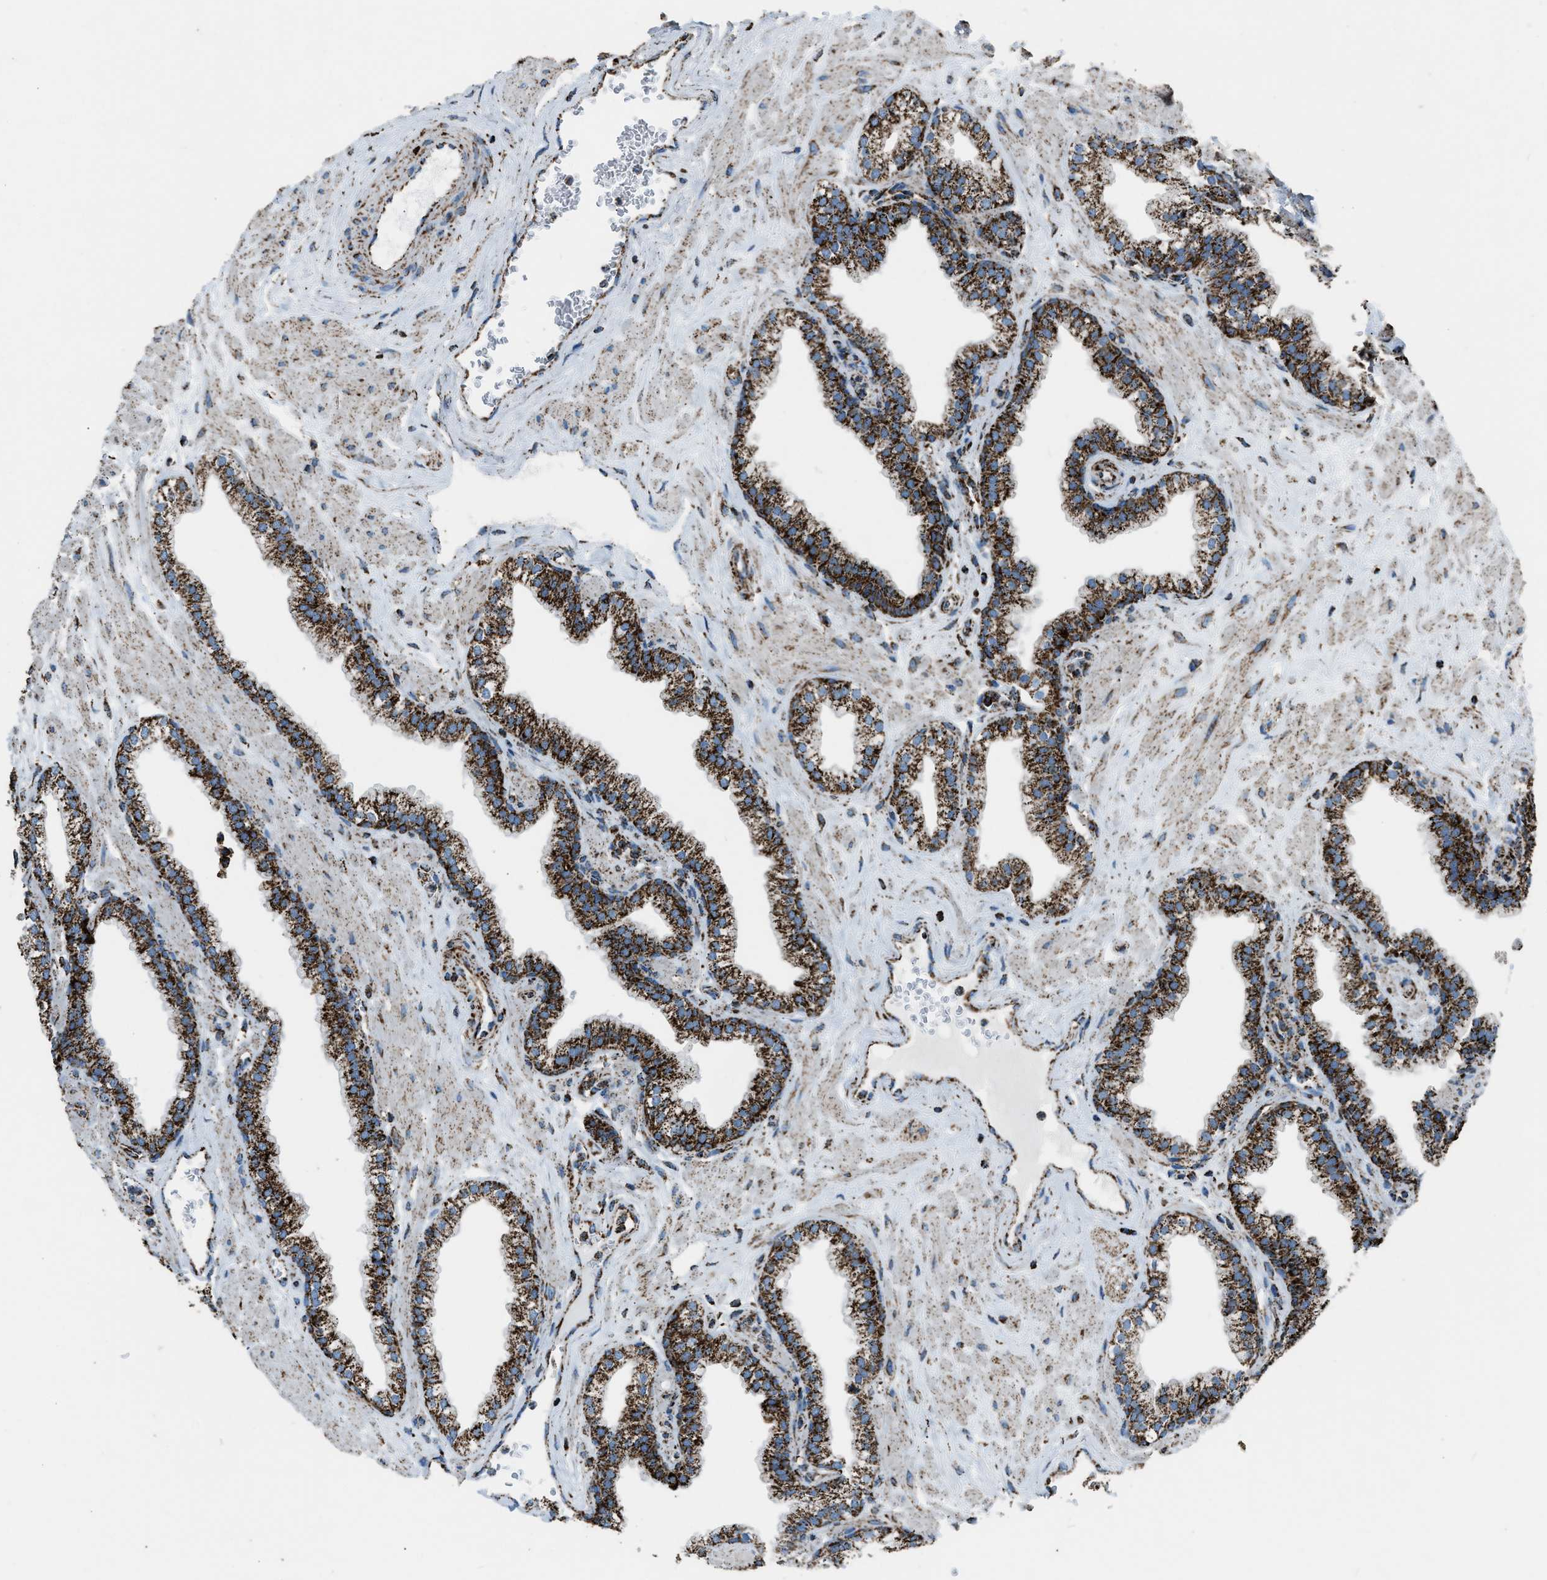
{"staining": {"intensity": "strong", "quantity": ">75%", "location": "cytoplasmic/membranous"}, "tissue": "prostate", "cell_type": "Glandular cells", "image_type": "normal", "snomed": [{"axis": "morphology", "description": "Normal tissue, NOS"}, {"axis": "morphology", "description": "Urothelial carcinoma, Low grade"}, {"axis": "topography", "description": "Urinary bladder"}, {"axis": "topography", "description": "Prostate"}], "caption": "Protein staining of unremarkable prostate displays strong cytoplasmic/membranous expression in approximately >75% of glandular cells.", "gene": "MDH2", "patient": {"sex": "male", "age": 60}}